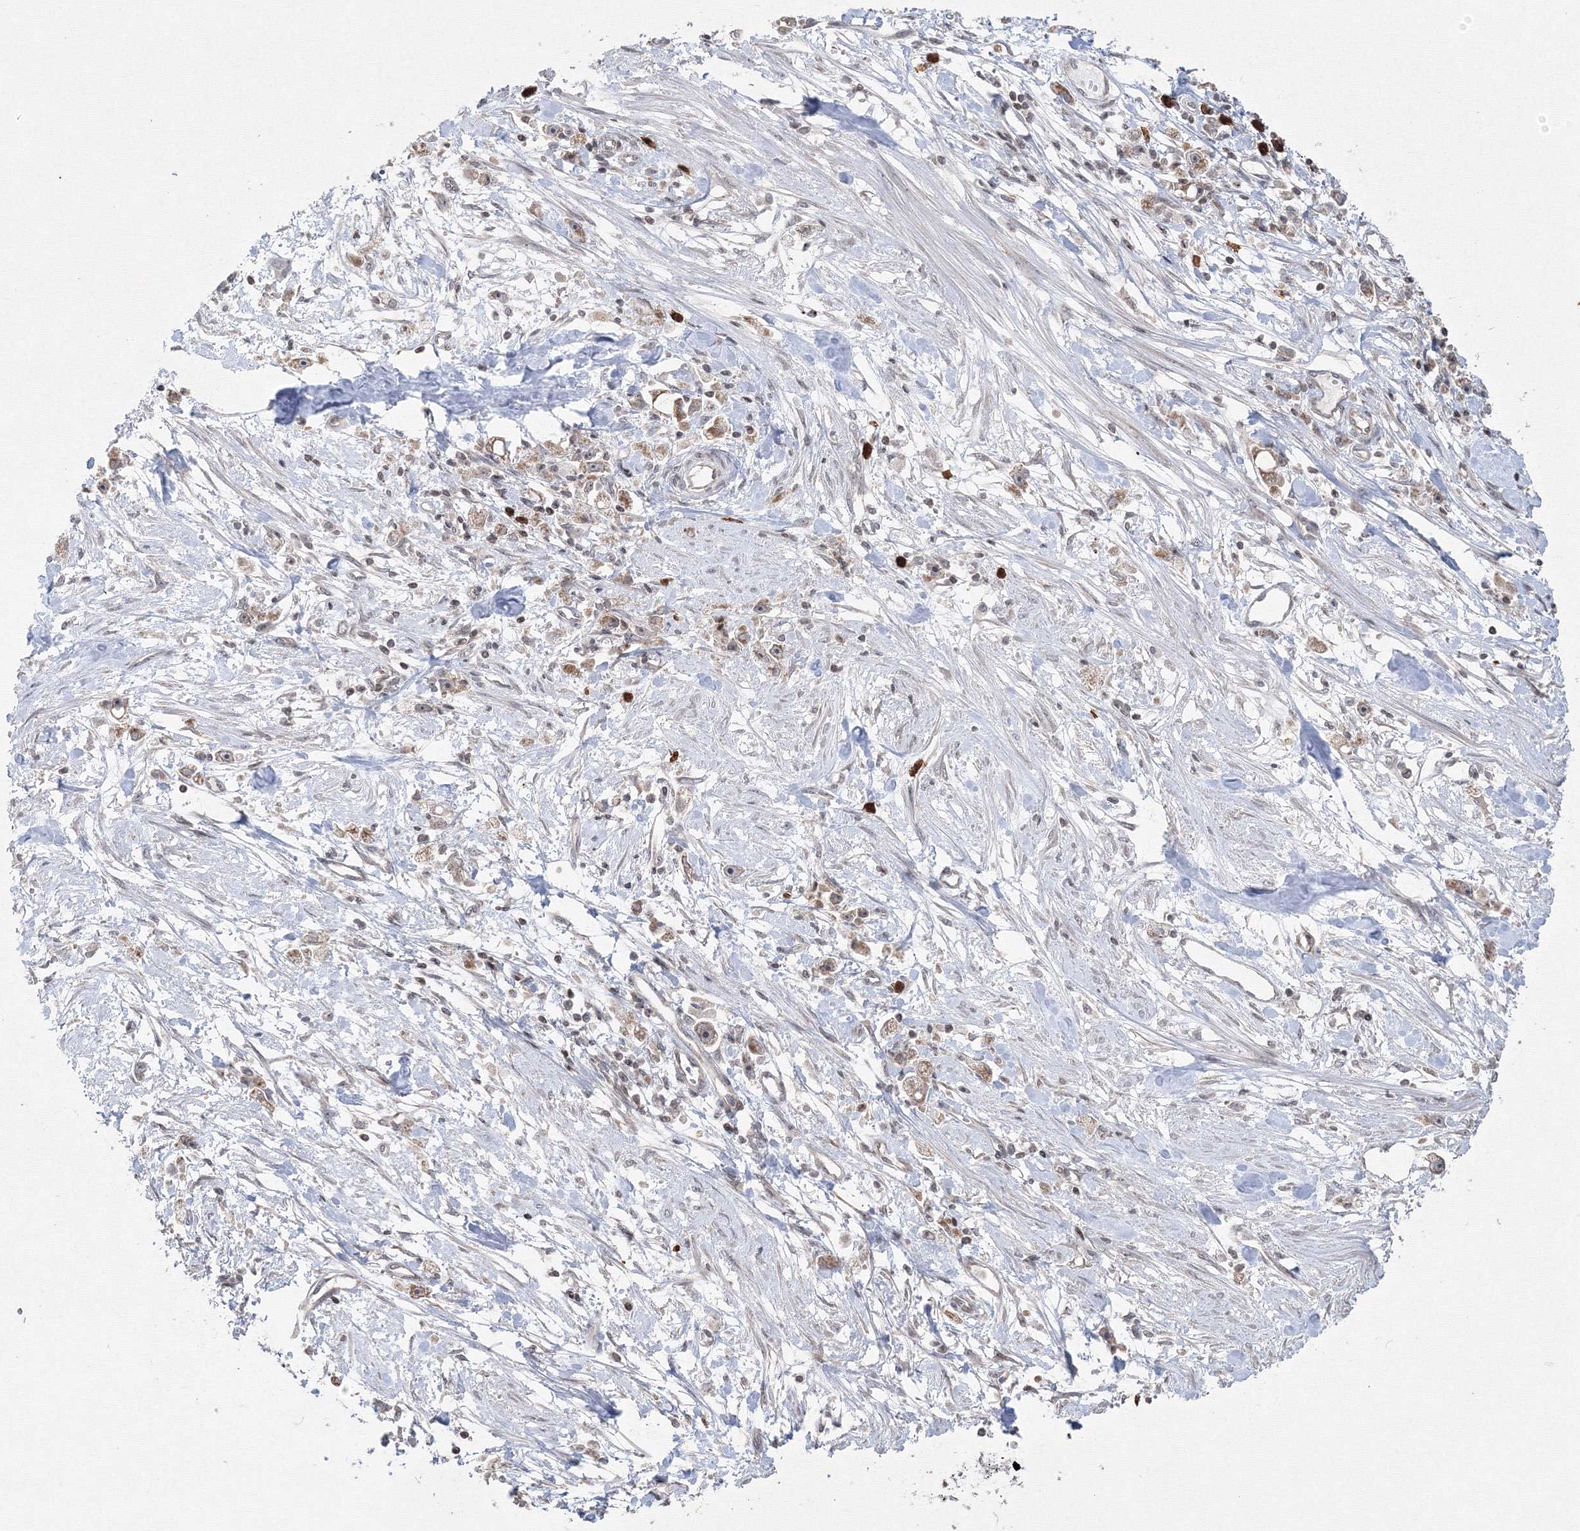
{"staining": {"intensity": "moderate", "quantity": ">75%", "location": "cytoplasmic/membranous"}, "tissue": "stomach cancer", "cell_type": "Tumor cells", "image_type": "cancer", "snomed": [{"axis": "morphology", "description": "Adenocarcinoma, NOS"}, {"axis": "topography", "description": "Stomach"}], "caption": "DAB (3,3'-diaminobenzidine) immunohistochemical staining of human adenocarcinoma (stomach) shows moderate cytoplasmic/membranous protein positivity in about >75% of tumor cells. Ihc stains the protein of interest in brown and the nuclei are stained blue.", "gene": "MKRN2", "patient": {"sex": "female", "age": 59}}